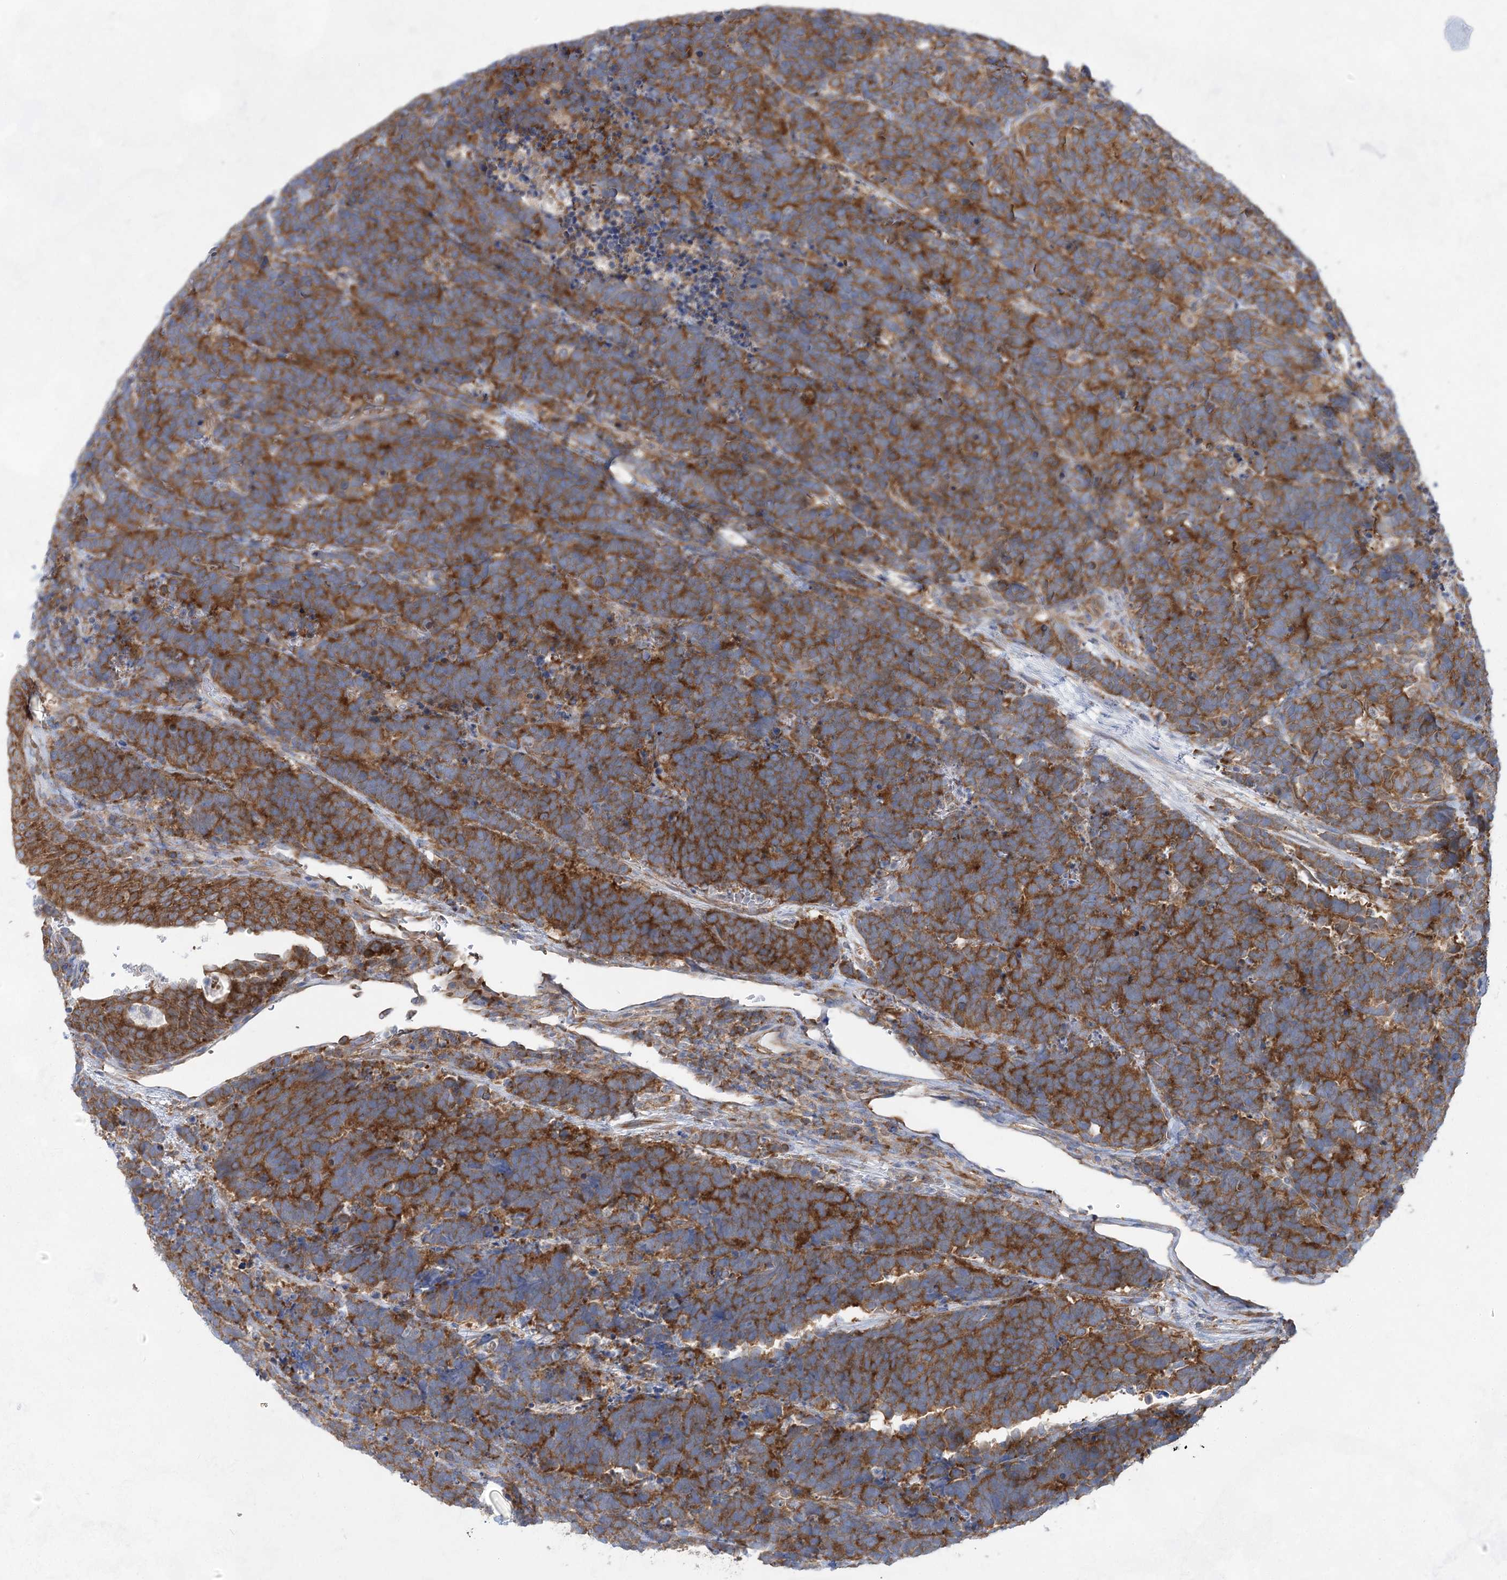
{"staining": {"intensity": "strong", "quantity": ">75%", "location": "cytoplasmic/membranous"}, "tissue": "carcinoid", "cell_type": "Tumor cells", "image_type": "cancer", "snomed": [{"axis": "morphology", "description": "Carcinoma, NOS"}, {"axis": "morphology", "description": "Carcinoid, malignant, NOS"}, {"axis": "topography", "description": "Urinary bladder"}], "caption": "Approximately >75% of tumor cells in carcinoid display strong cytoplasmic/membranous protein expression as visualized by brown immunohistochemical staining.", "gene": "EIF3A", "patient": {"sex": "male", "age": 57}}